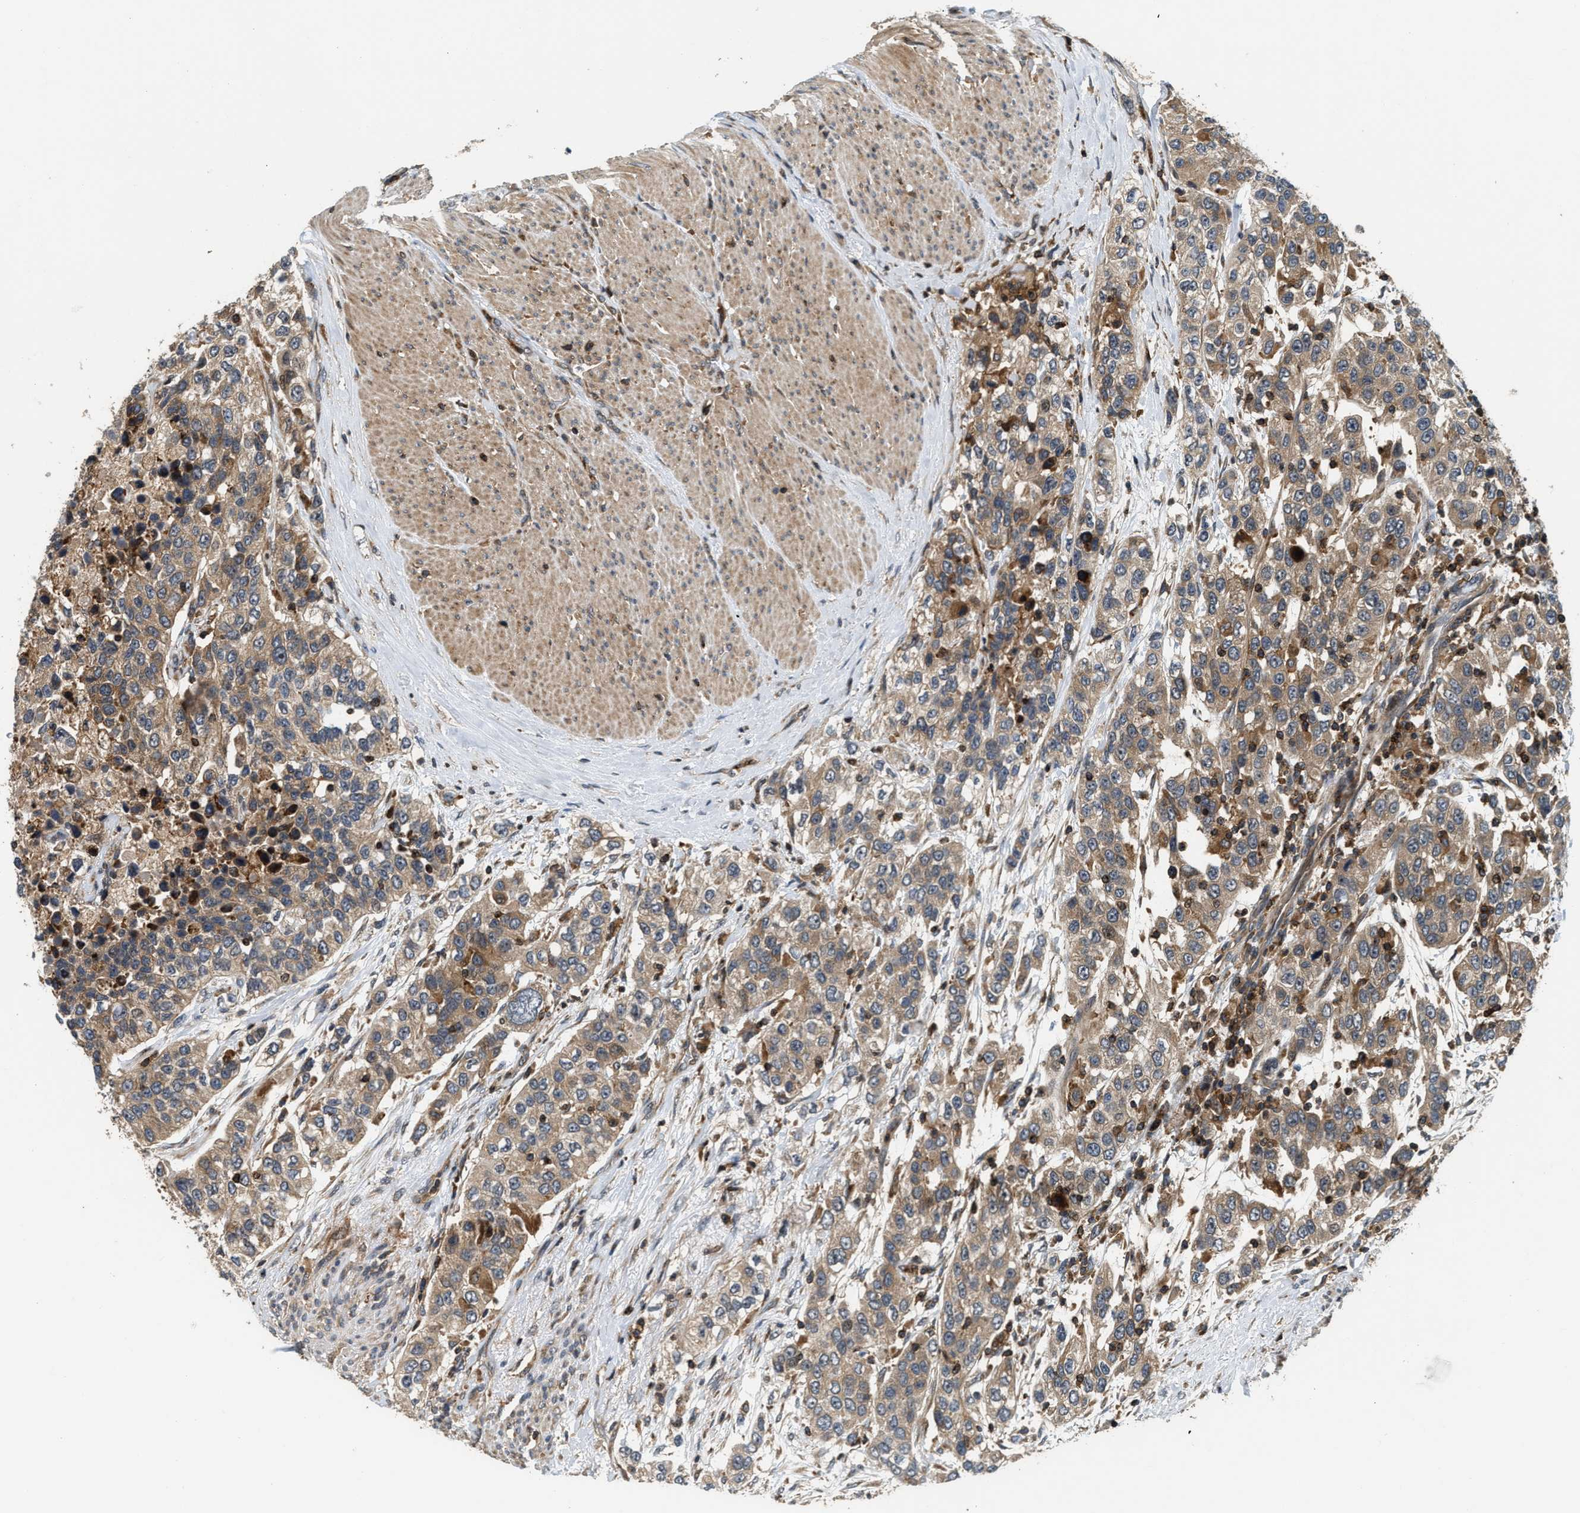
{"staining": {"intensity": "weak", "quantity": ">75%", "location": "cytoplasmic/membranous"}, "tissue": "urothelial cancer", "cell_type": "Tumor cells", "image_type": "cancer", "snomed": [{"axis": "morphology", "description": "Urothelial carcinoma, High grade"}, {"axis": "topography", "description": "Urinary bladder"}], "caption": "Weak cytoplasmic/membranous positivity is present in about >75% of tumor cells in urothelial cancer.", "gene": "SNX5", "patient": {"sex": "female", "age": 80}}